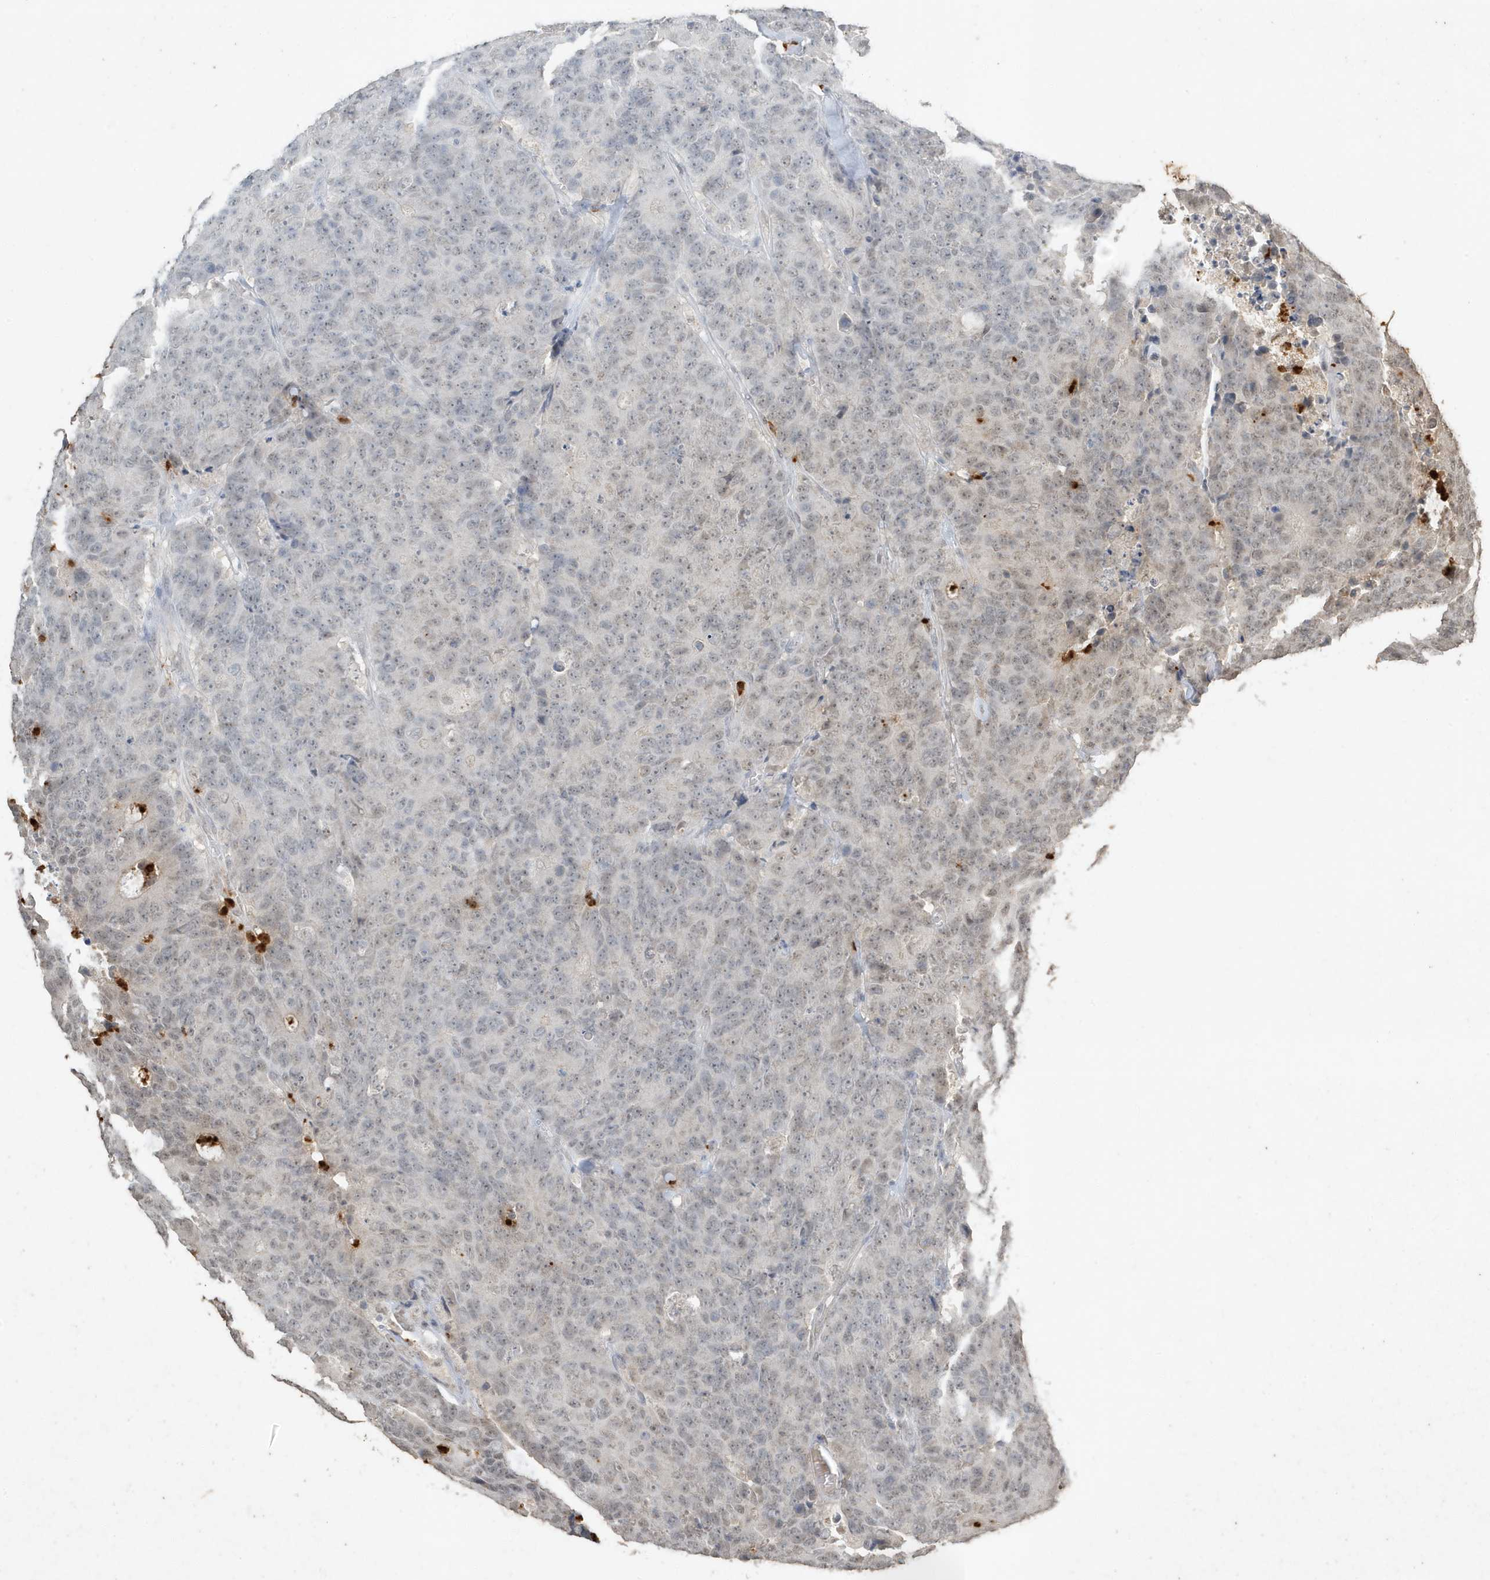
{"staining": {"intensity": "weak", "quantity": "<25%", "location": "nuclear"}, "tissue": "colorectal cancer", "cell_type": "Tumor cells", "image_type": "cancer", "snomed": [{"axis": "morphology", "description": "Adenocarcinoma, NOS"}, {"axis": "topography", "description": "Colon"}], "caption": "This is an immunohistochemistry (IHC) image of colorectal cancer (adenocarcinoma). There is no staining in tumor cells.", "gene": "DEFA1", "patient": {"sex": "female", "age": 86}}